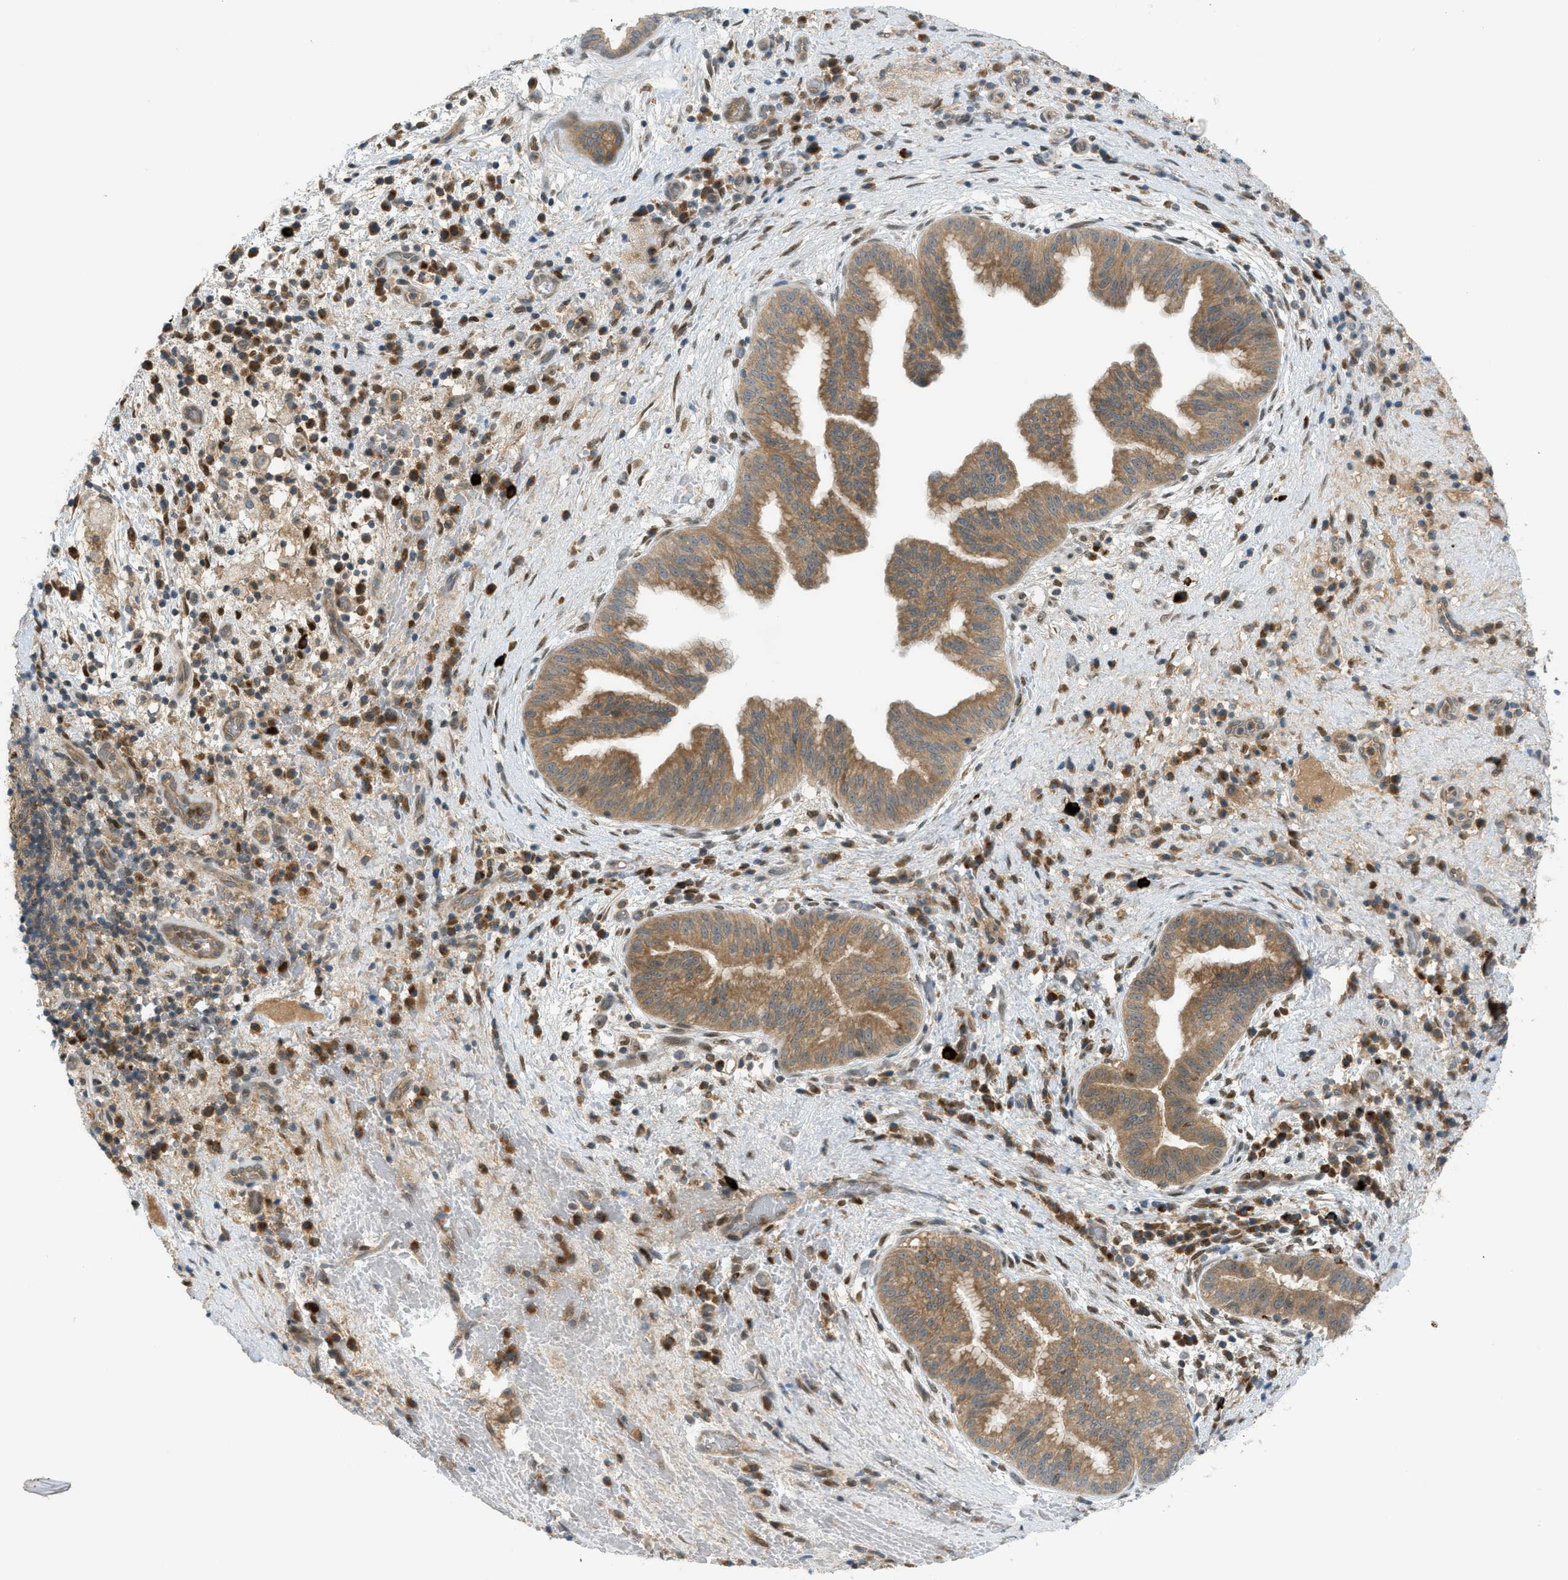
{"staining": {"intensity": "moderate", "quantity": ">75%", "location": "cytoplasmic/membranous"}, "tissue": "liver cancer", "cell_type": "Tumor cells", "image_type": "cancer", "snomed": [{"axis": "morphology", "description": "Cholangiocarcinoma"}, {"axis": "topography", "description": "Liver"}], "caption": "DAB immunohistochemical staining of human cholangiocarcinoma (liver) shows moderate cytoplasmic/membranous protein positivity in about >75% of tumor cells.", "gene": "DYRK1A", "patient": {"sex": "female", "age": 38}}